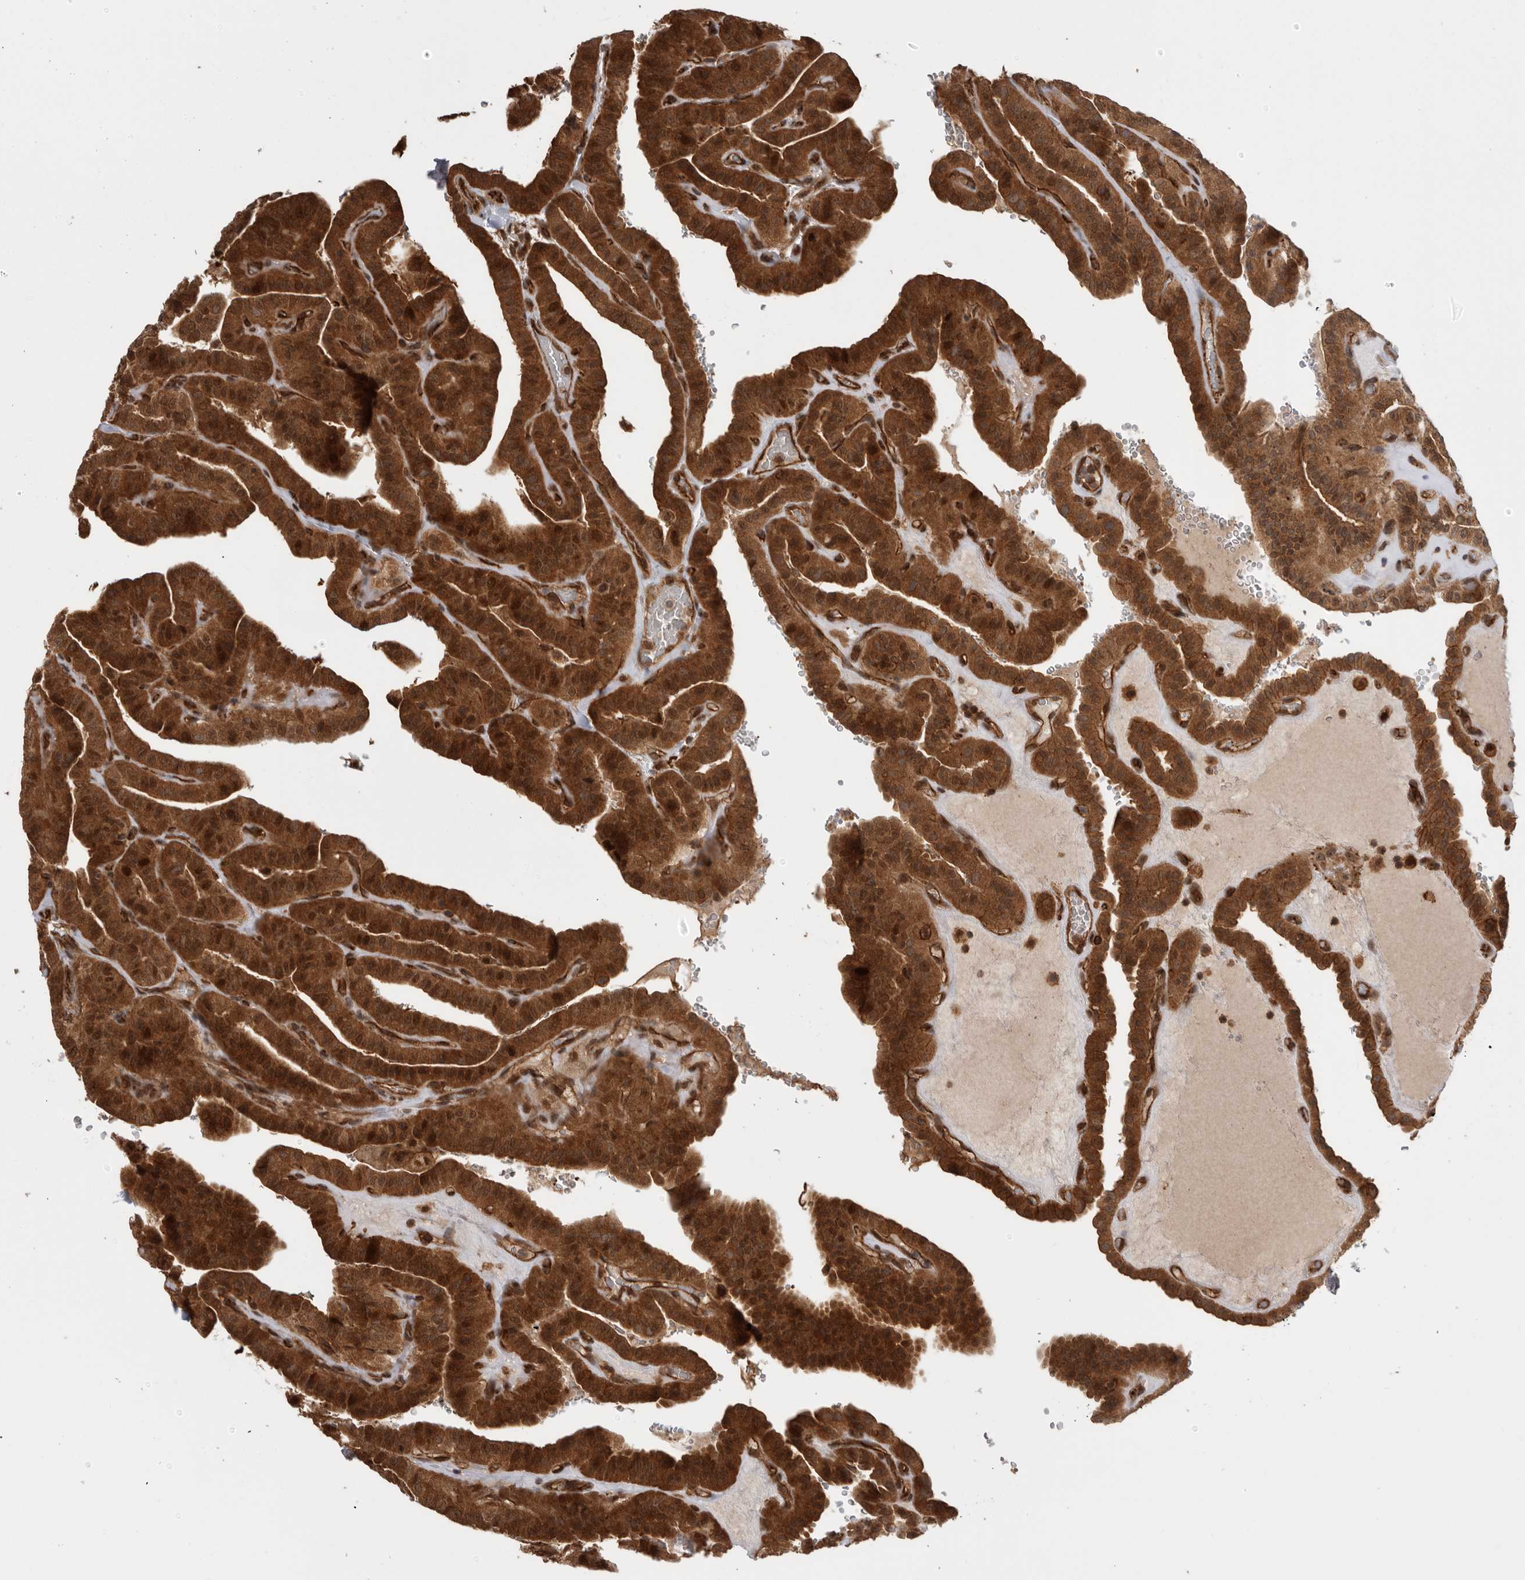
{"staining": {"intensity": "strong", "quantity": ">75%", "location": "cytoplasmic/membranous,nuclear"}, "tissue": "thyroid cancer", "cell_type": "Tumor cells", "image_type": "cancer", "snomed": [{"axis": "morphology", "description": "Papillary adenocarcinoma, NOS"}, {"axis": "topography", "description": "Thyroid gland"}], "caption": "A brown stain labels strong cytoplasmic/membranous and nuclear positivity of a protein in thyroid papillary adenocarcinoma tumor cells.", "gene": "DHDDS", "patient": {"sex": "male", "age": 77}}